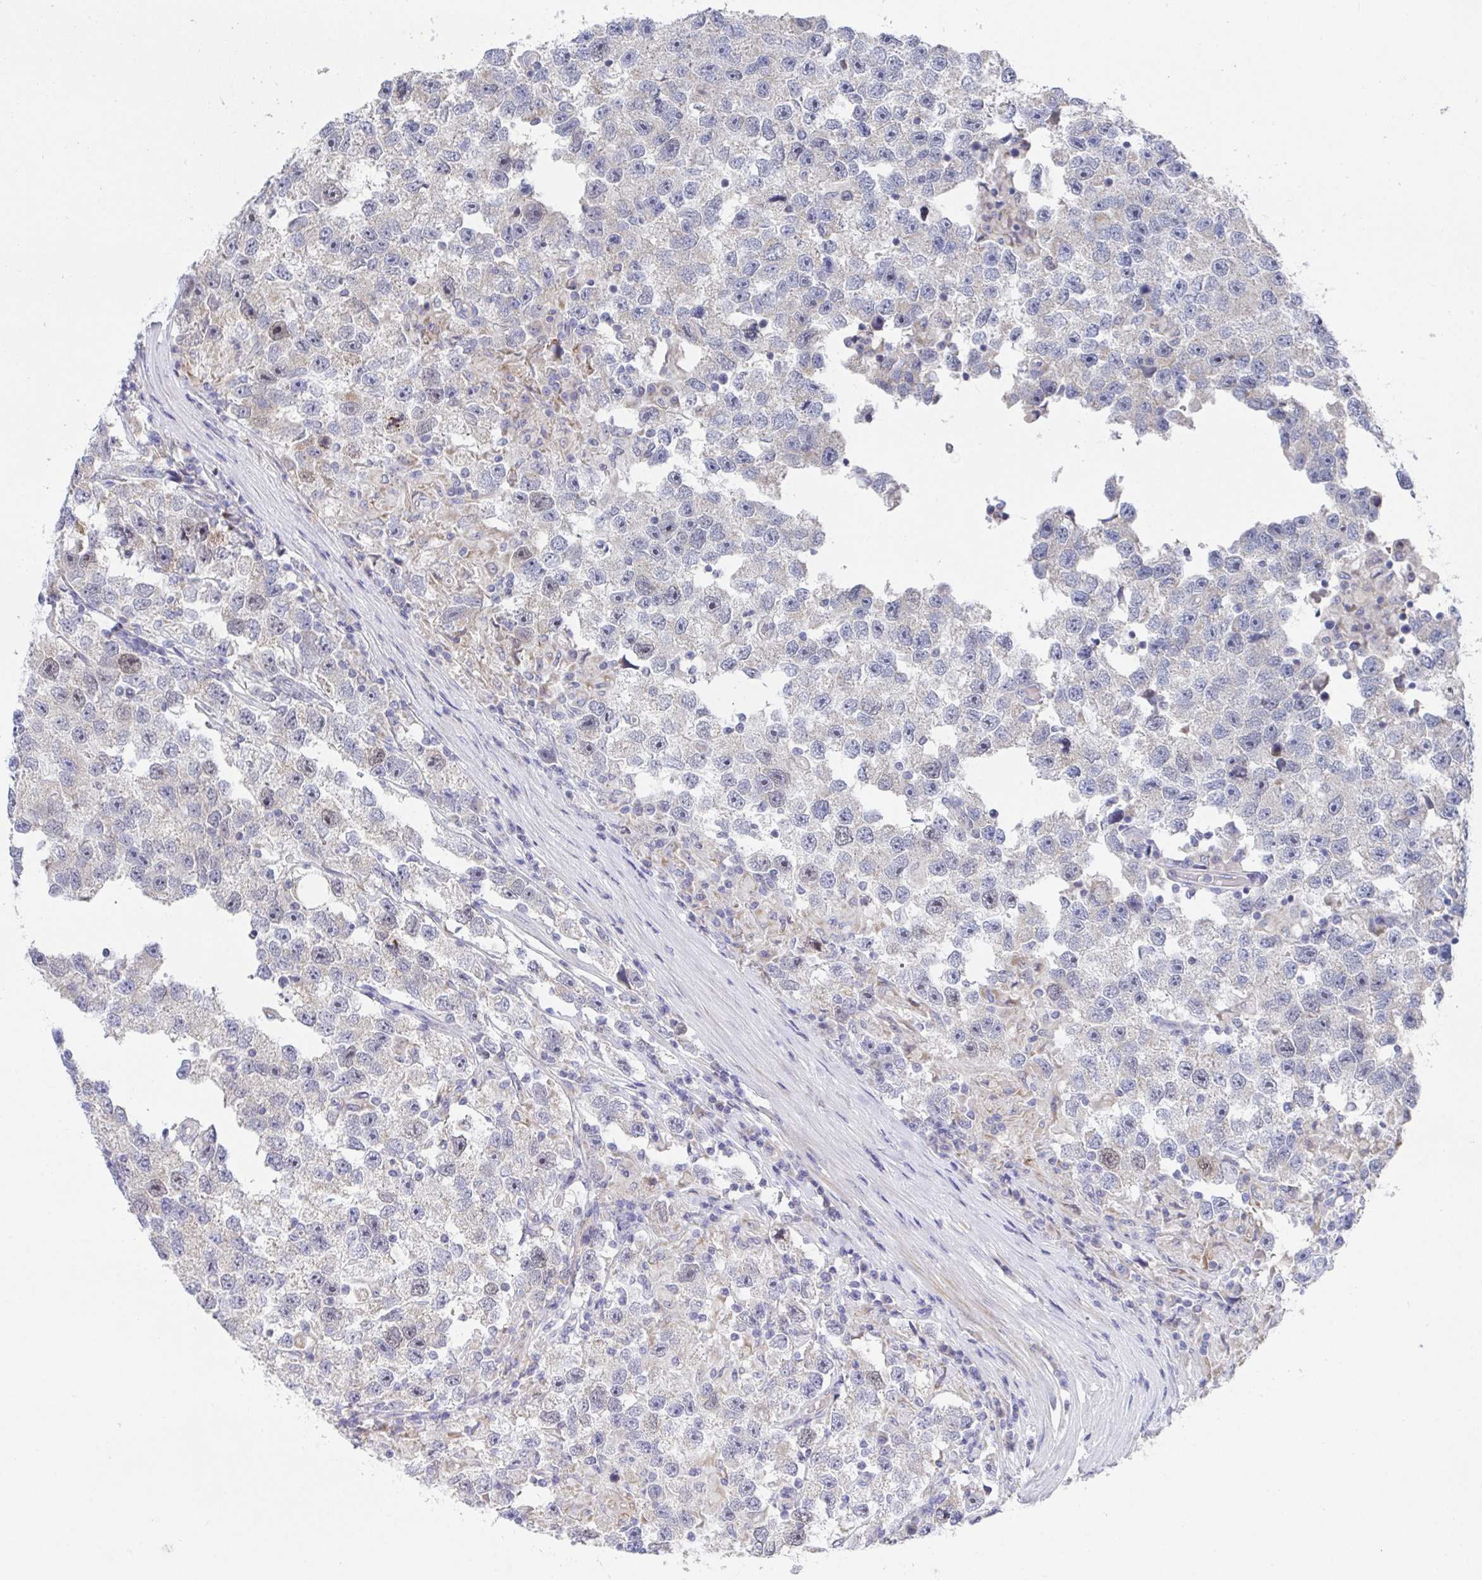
{"staining": {"intensity": "weak", "quantity": "<25%", "location": "nuclear"}, "tissue": "testis cancer", "cell_type": "Tumor cells", "image_type": "cancer", "snomed": [{"axis": "morphology", "description": "Seminoma, NOS"}, {"axis": "topography", "description": "Testis"}], "caption": "High magnification brightfield microscopy of seminoma (testis) stained with DAB (brown) and counterstained with hematoxylin (blue): tumor cells show no significant expression.", "gene": "ATP5F1C", "patient": {"sex": "male", "age": 26}}